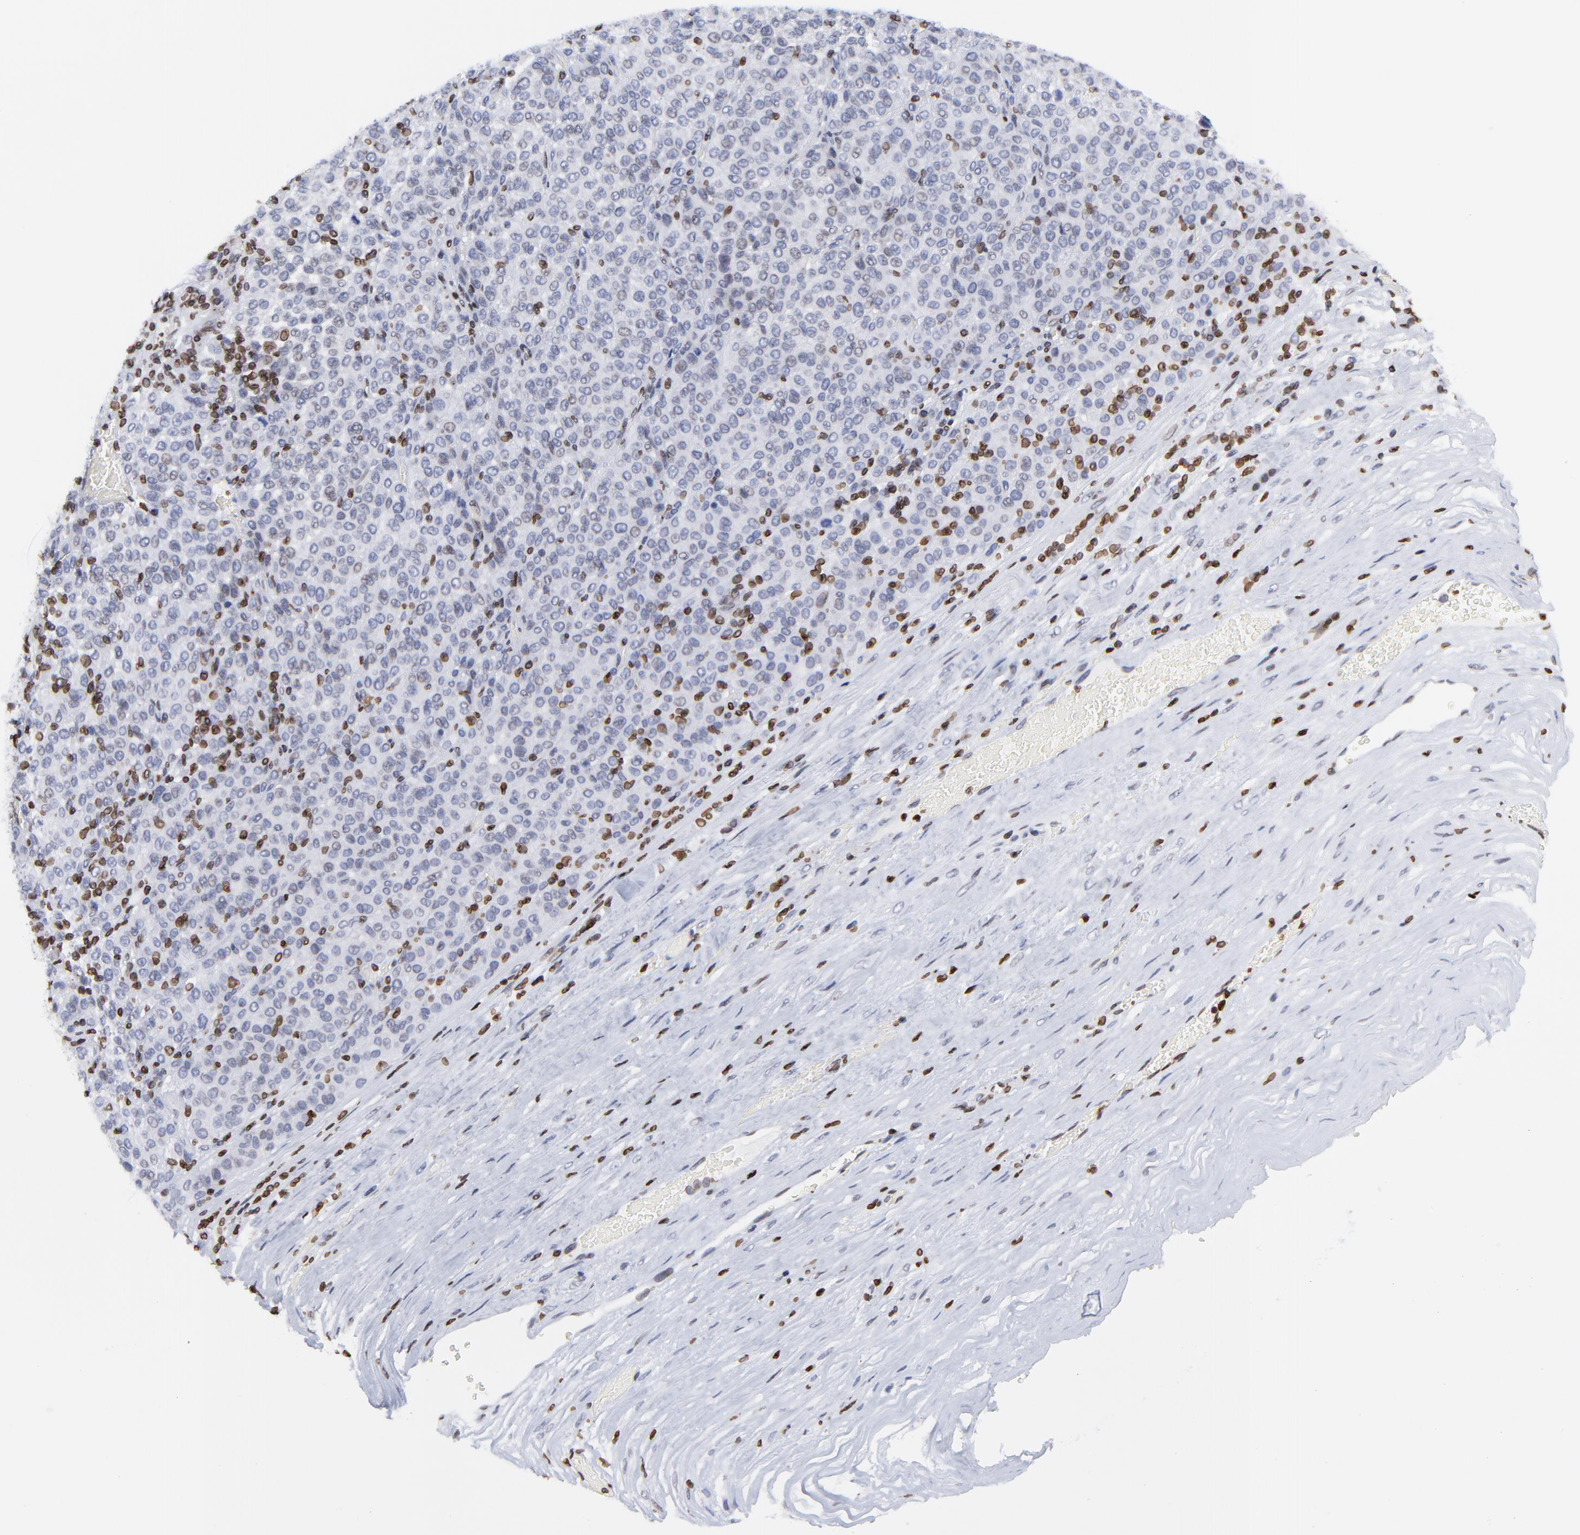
{"staining": {"intensity": "weak", "quantity": "<25%", "location": "nuclear"}, "tissue": "melanoma", "cell_type": "Tumor cells", "image_type": "cancer", "snomed": [{"axis": "morphology", "description": "Malignant melanoma, Metastatic site"}, {"axis": "topography", "description": "Pancreas"}], "caption": "DAB immunohistochemical staining of human melanoma displays no significant expression in tumor cells. Nuclei are stained in blue.", "gene": "THAP7", "patient": {"sex": "female", "age": 30}}